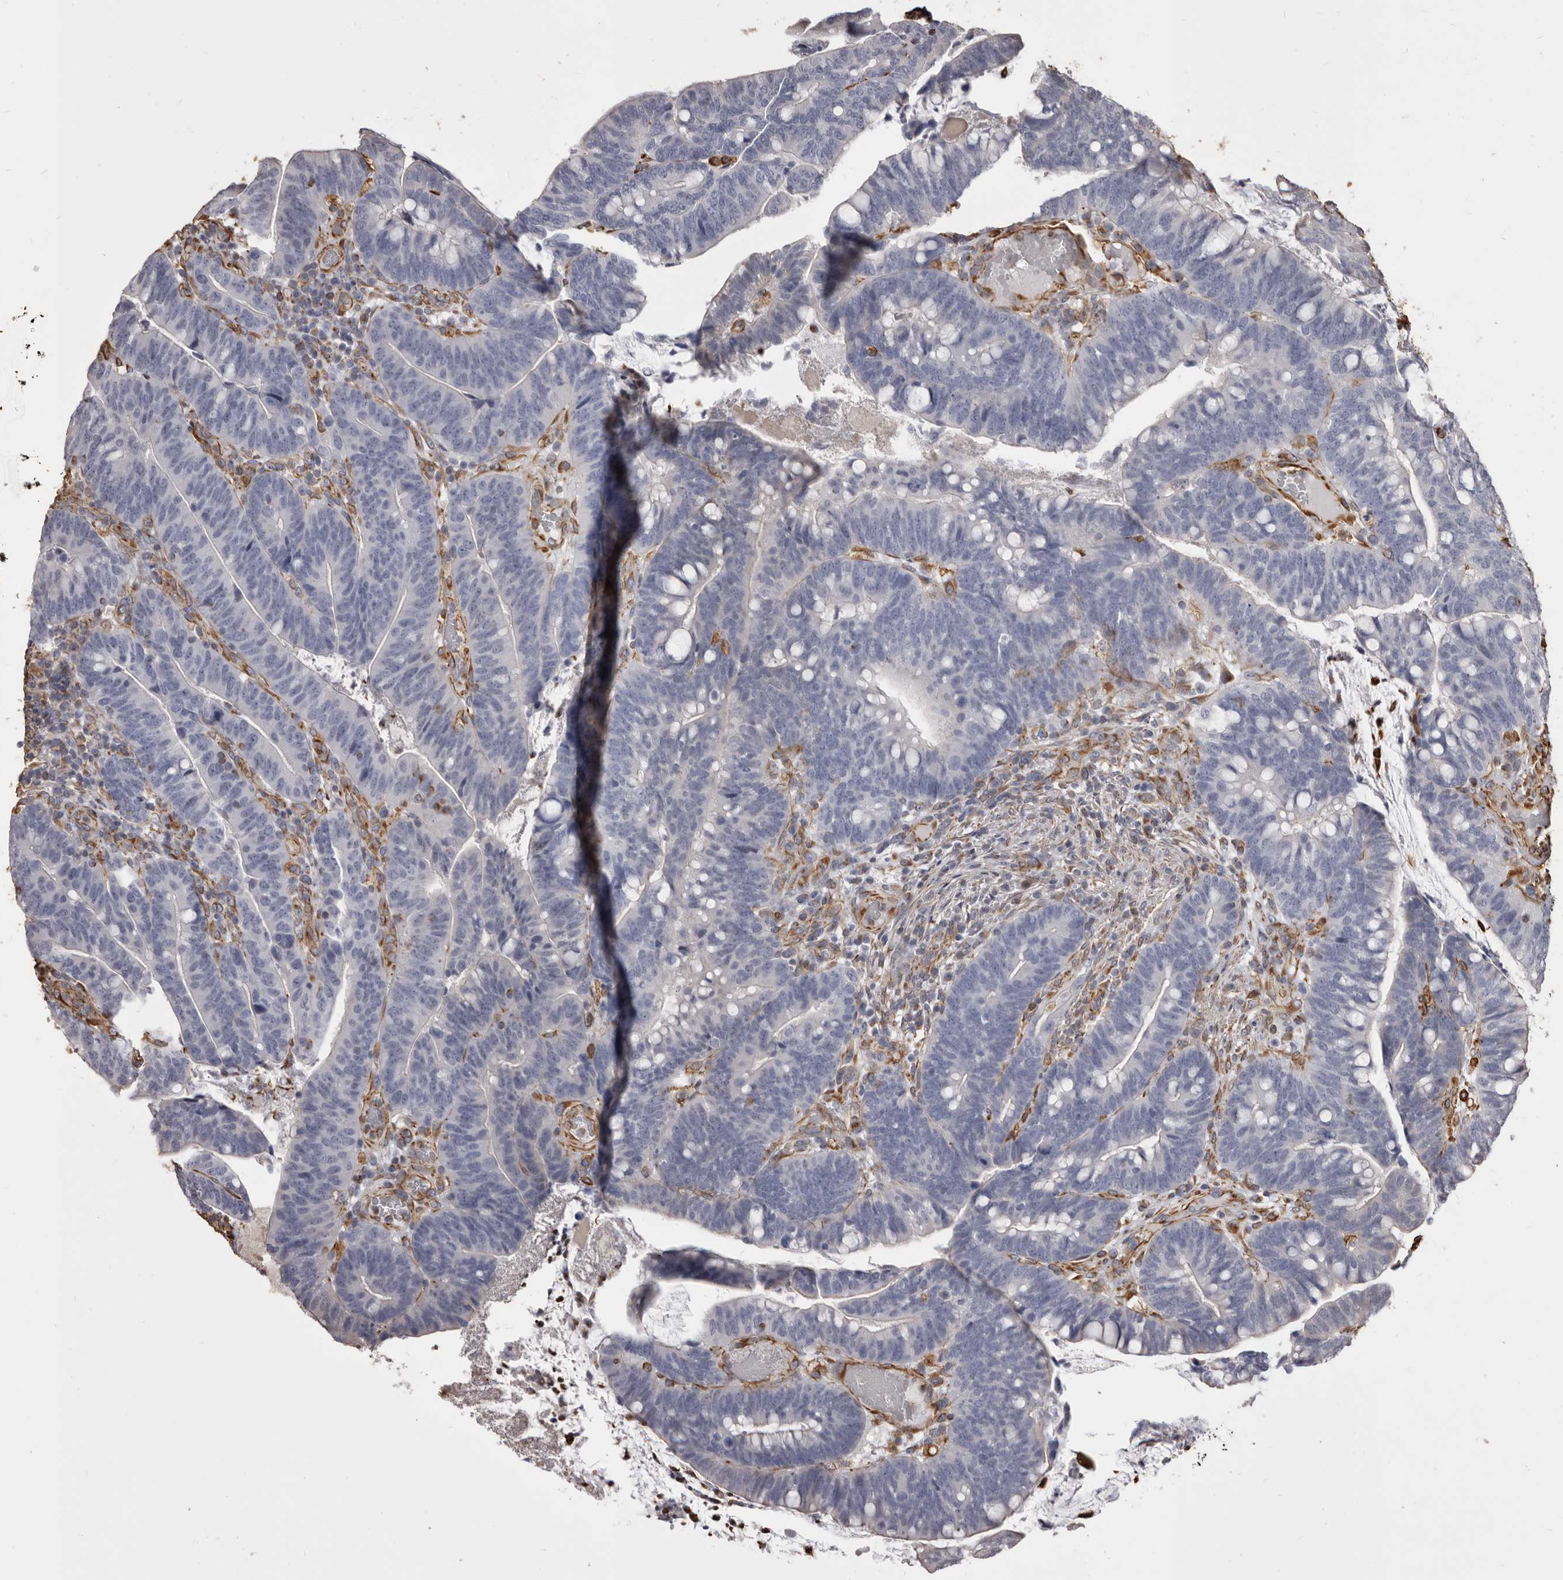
{"staining": {"intensity": "negative", "quantity": "none", "location": "none"}, "tissue": "colorectal cancer", "cell_type": "Tumor cells", "image_type": "cancer", "snomed": [{"axis": "morphology", "description": "Adenocarcinoma, NOS"}, {"axis": "topography", "description": "Colon"}], "caption": "A photomicrograph of adenocarcinoma (colorectal) stained for a protein reveals no brown staining in tumor cells. (DAB (3,3'-diaminobenzidine) IHC with hematoxylin counter stain).", "gene": "MTURN", "patient": {"sex": "female", "age": 66}}